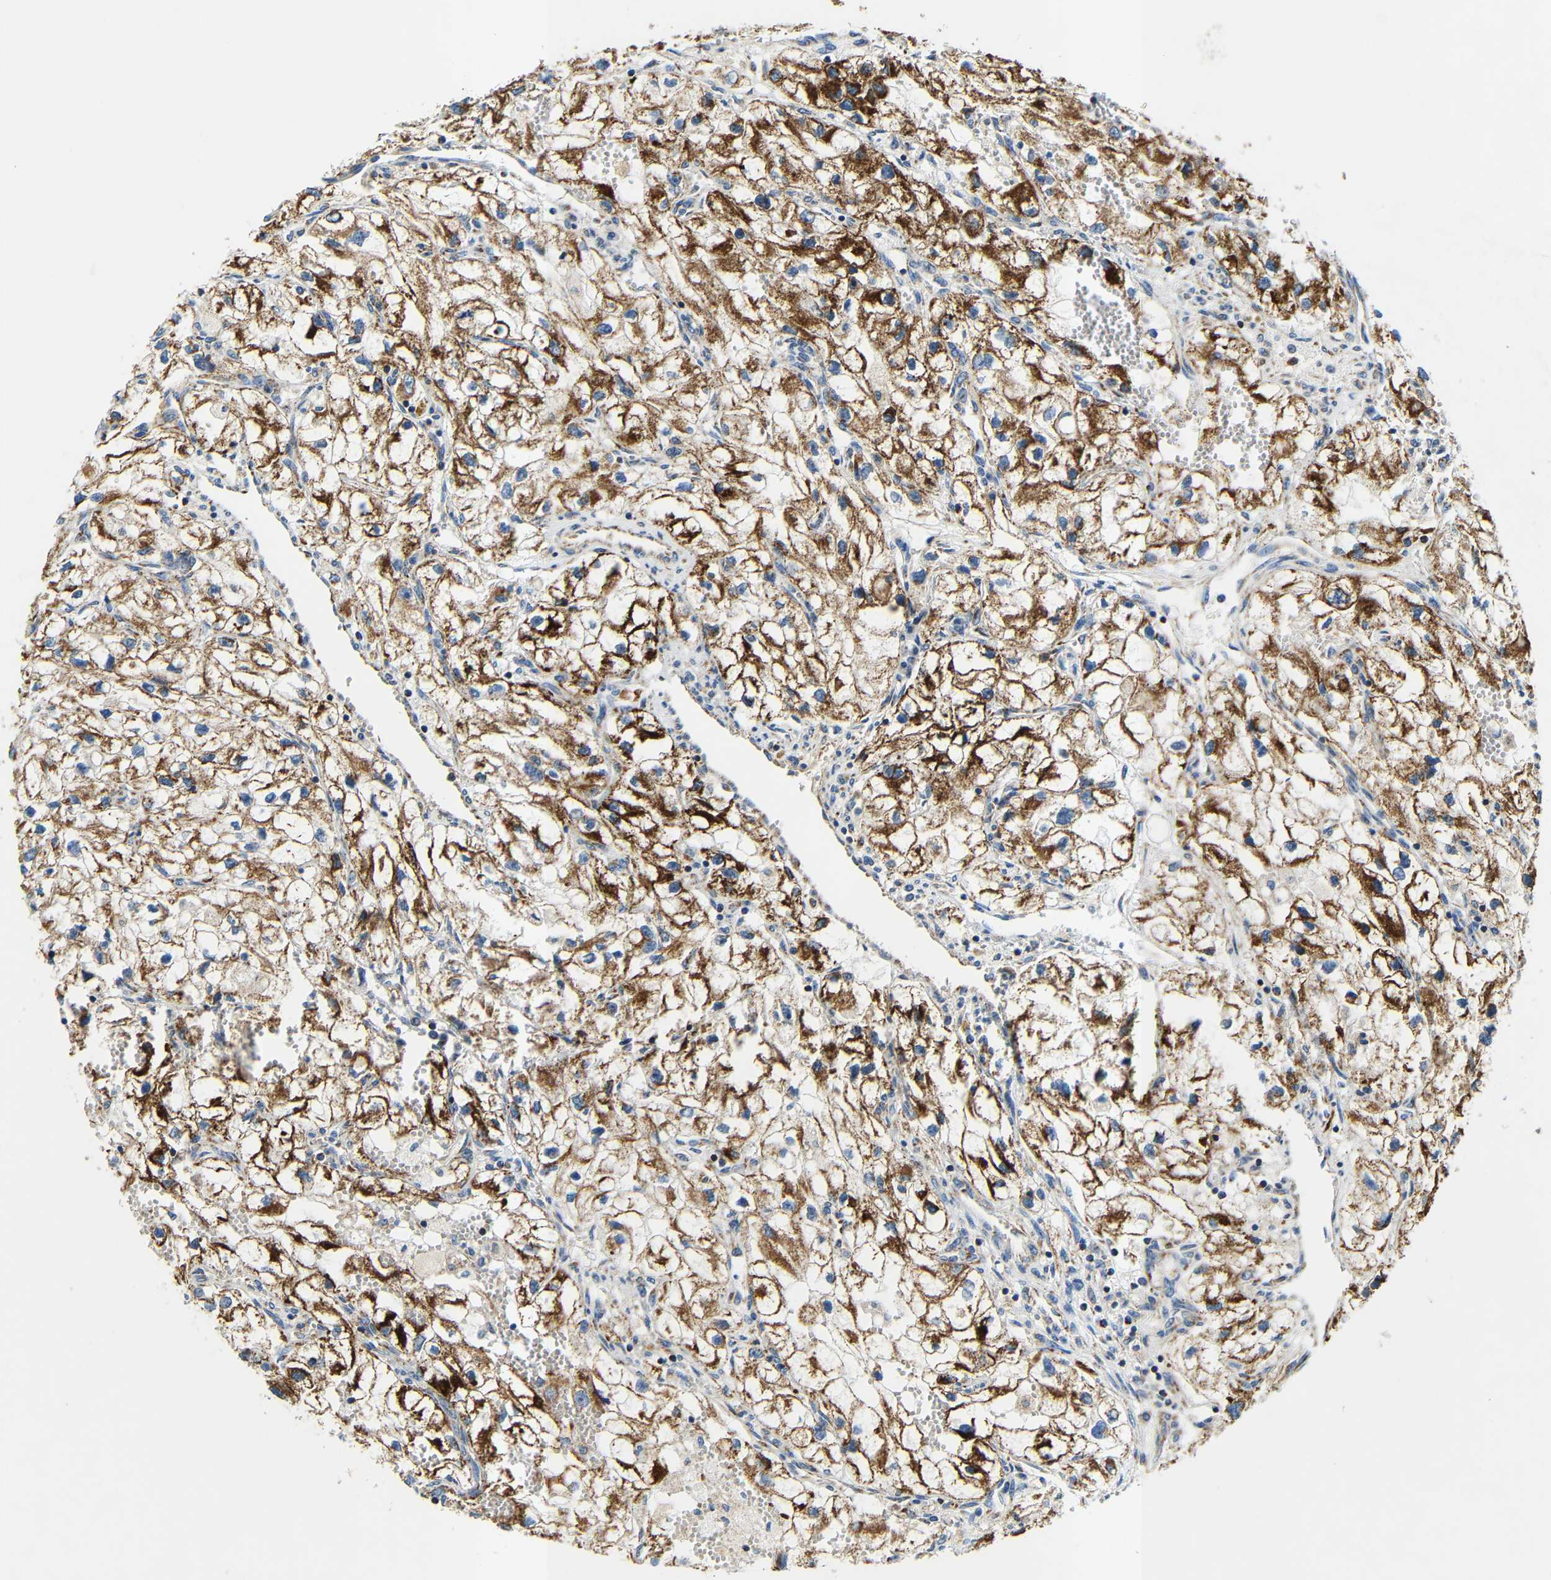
{"staining": {"intensity": "strong", "quantity": ">75%", "location": "cytoplasmic/membranous"}, "tissue": "renal cancer", "cell_type": "Tumor cells", "image_type": "cancer", "snomed": [{"axis": "morphology", "description": "Adenocarcinoma, NOS"}, {"axis": "topography", "description": "Kidney"}], "caption": "Human renal cancer (adenocarcinoma) stained for a protein (brown) displays strong cytoplasmic/membranous positive expression in approximately >75% of tumor cells.", "gene": "GALNT18", "patient": {"sex": "female", "age": 70}}